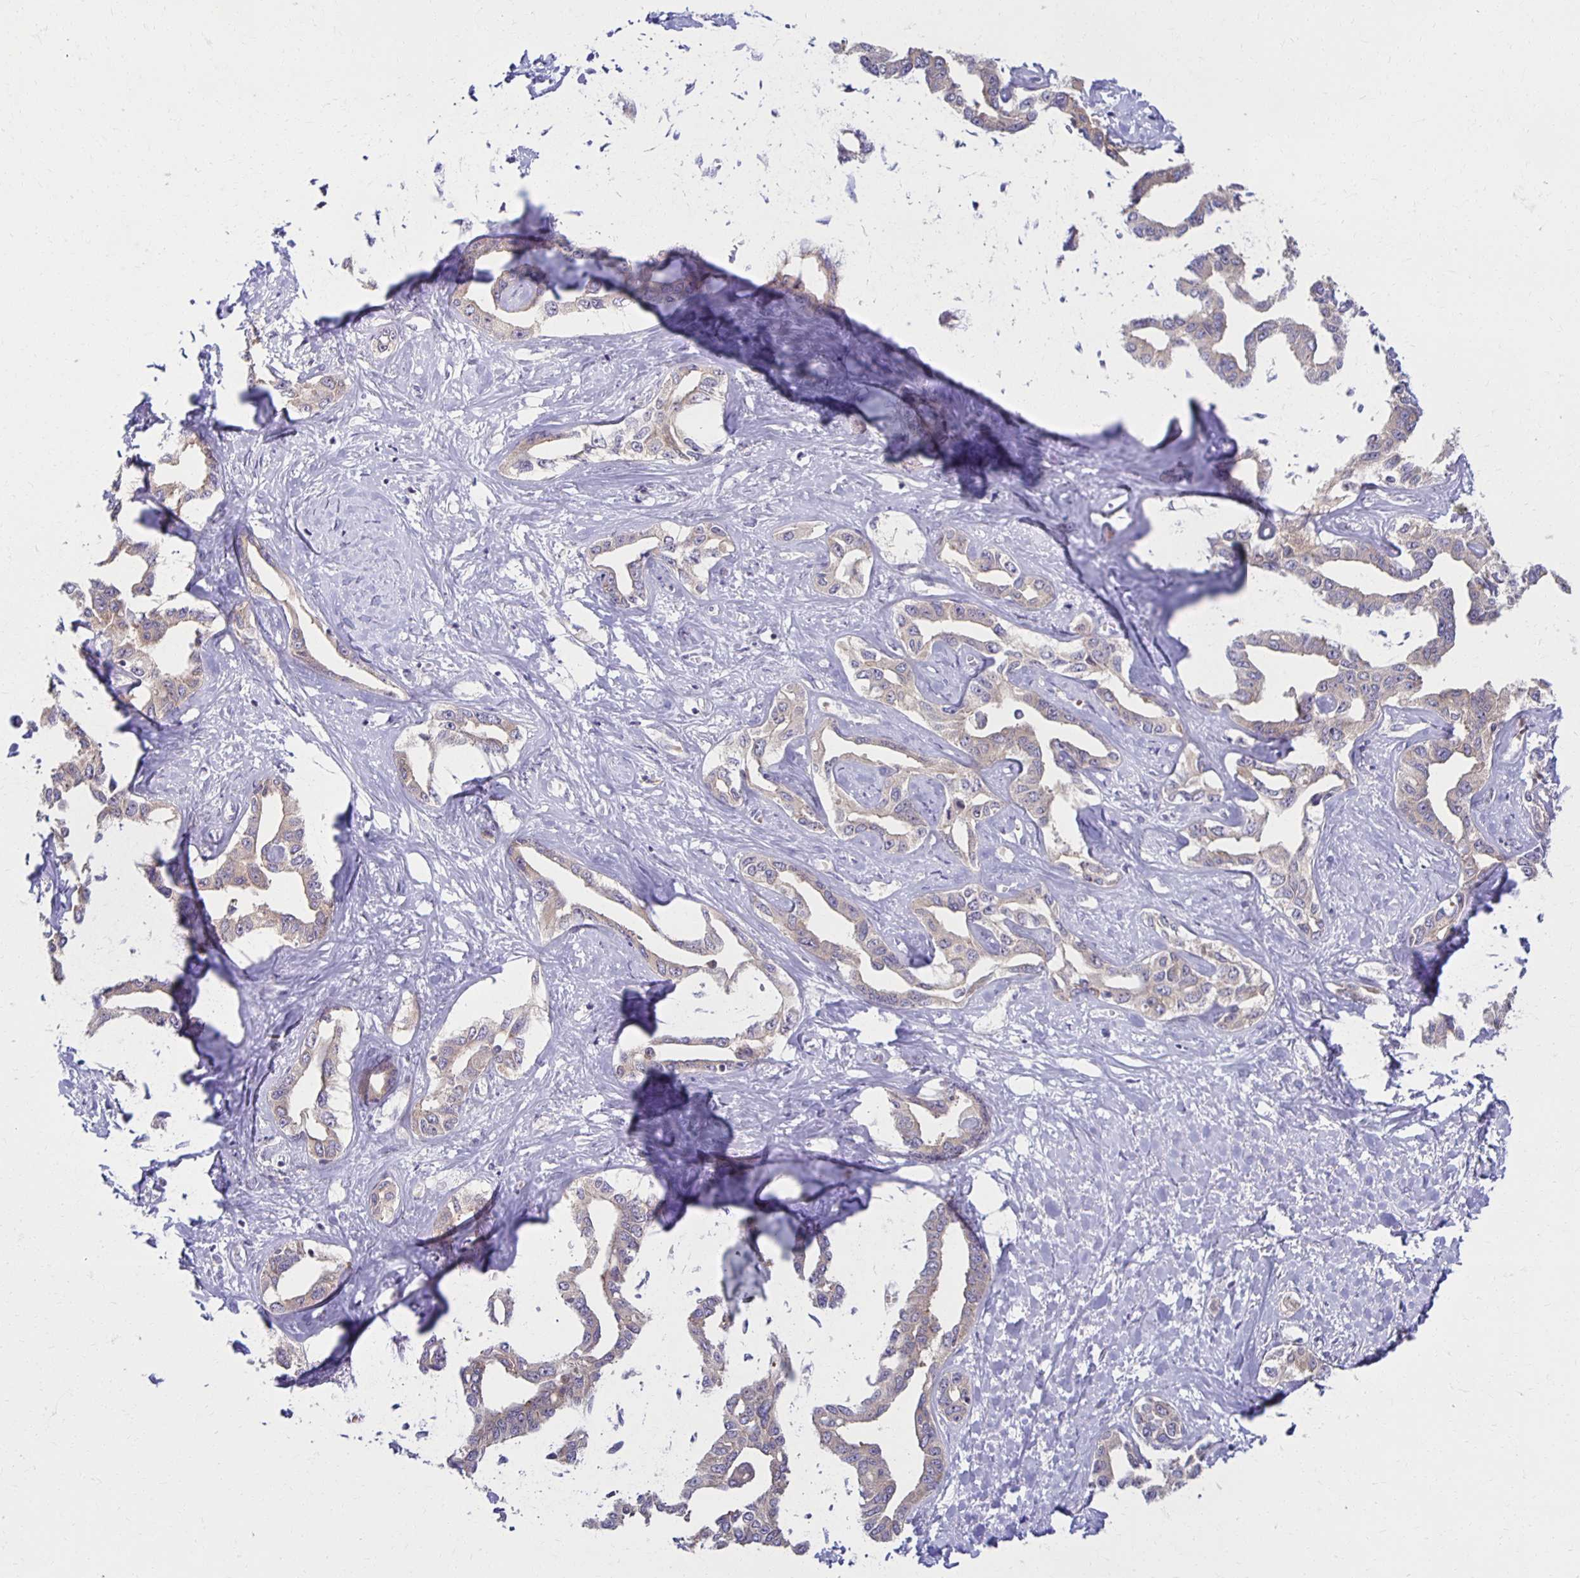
{"staining": {"intensity": "negative", "quantity": "none", "location": "none"}, "tissue": "liver cancer", "cell_type": "Tumor cells", "image_type": "cancer", "snomed": [{"axis": "morphology", "description": "Cholangiocarcinoma"}, {"axis": "topography", "description": "Liver"}], "caption": "Tumor cells are negative for protein expression in human liver cancer (cholangiocarcinoma).", "gene": "MIEN1", "patient": {"sex": "male", "age": 59}}